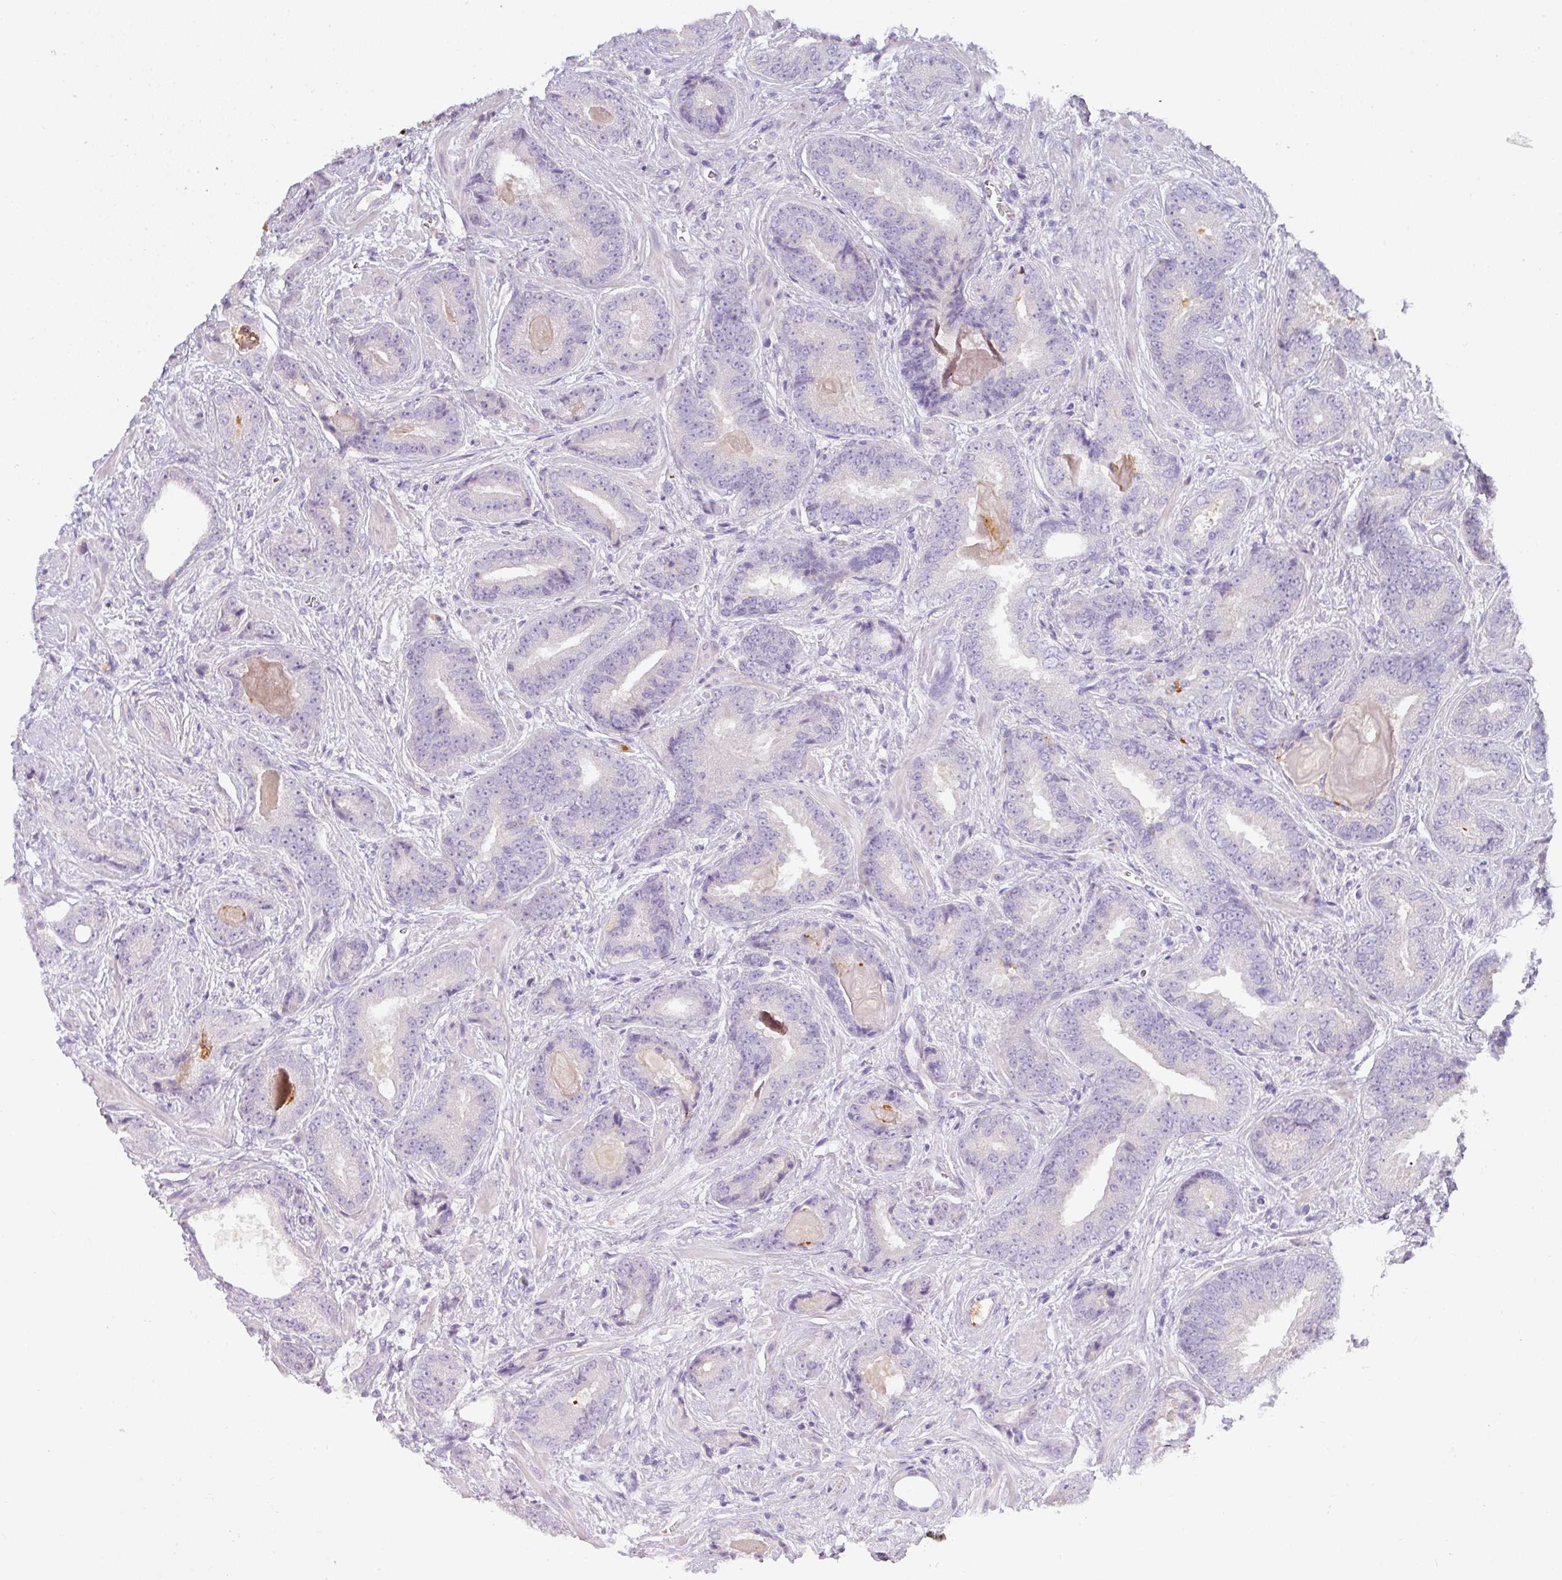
{"staining": {"intensity": "negative", "quantity": "none", "location": "none"}, "tissue": "prostate cancer", "cell_type": "Tumor cells", "image_type": "cancer", "snomed": [{"axis": "morphology", "description": "Adenocarcinoma, Low grade"}, {"axis": "topography", "description": "Prostate"}], "caption": "Prostate low-grade adenocarcinoma stained for a protein using IHC displays no positivity tumor cells.", "gene": "HHEX", "patient": {"sex": "male", "age": 62}}